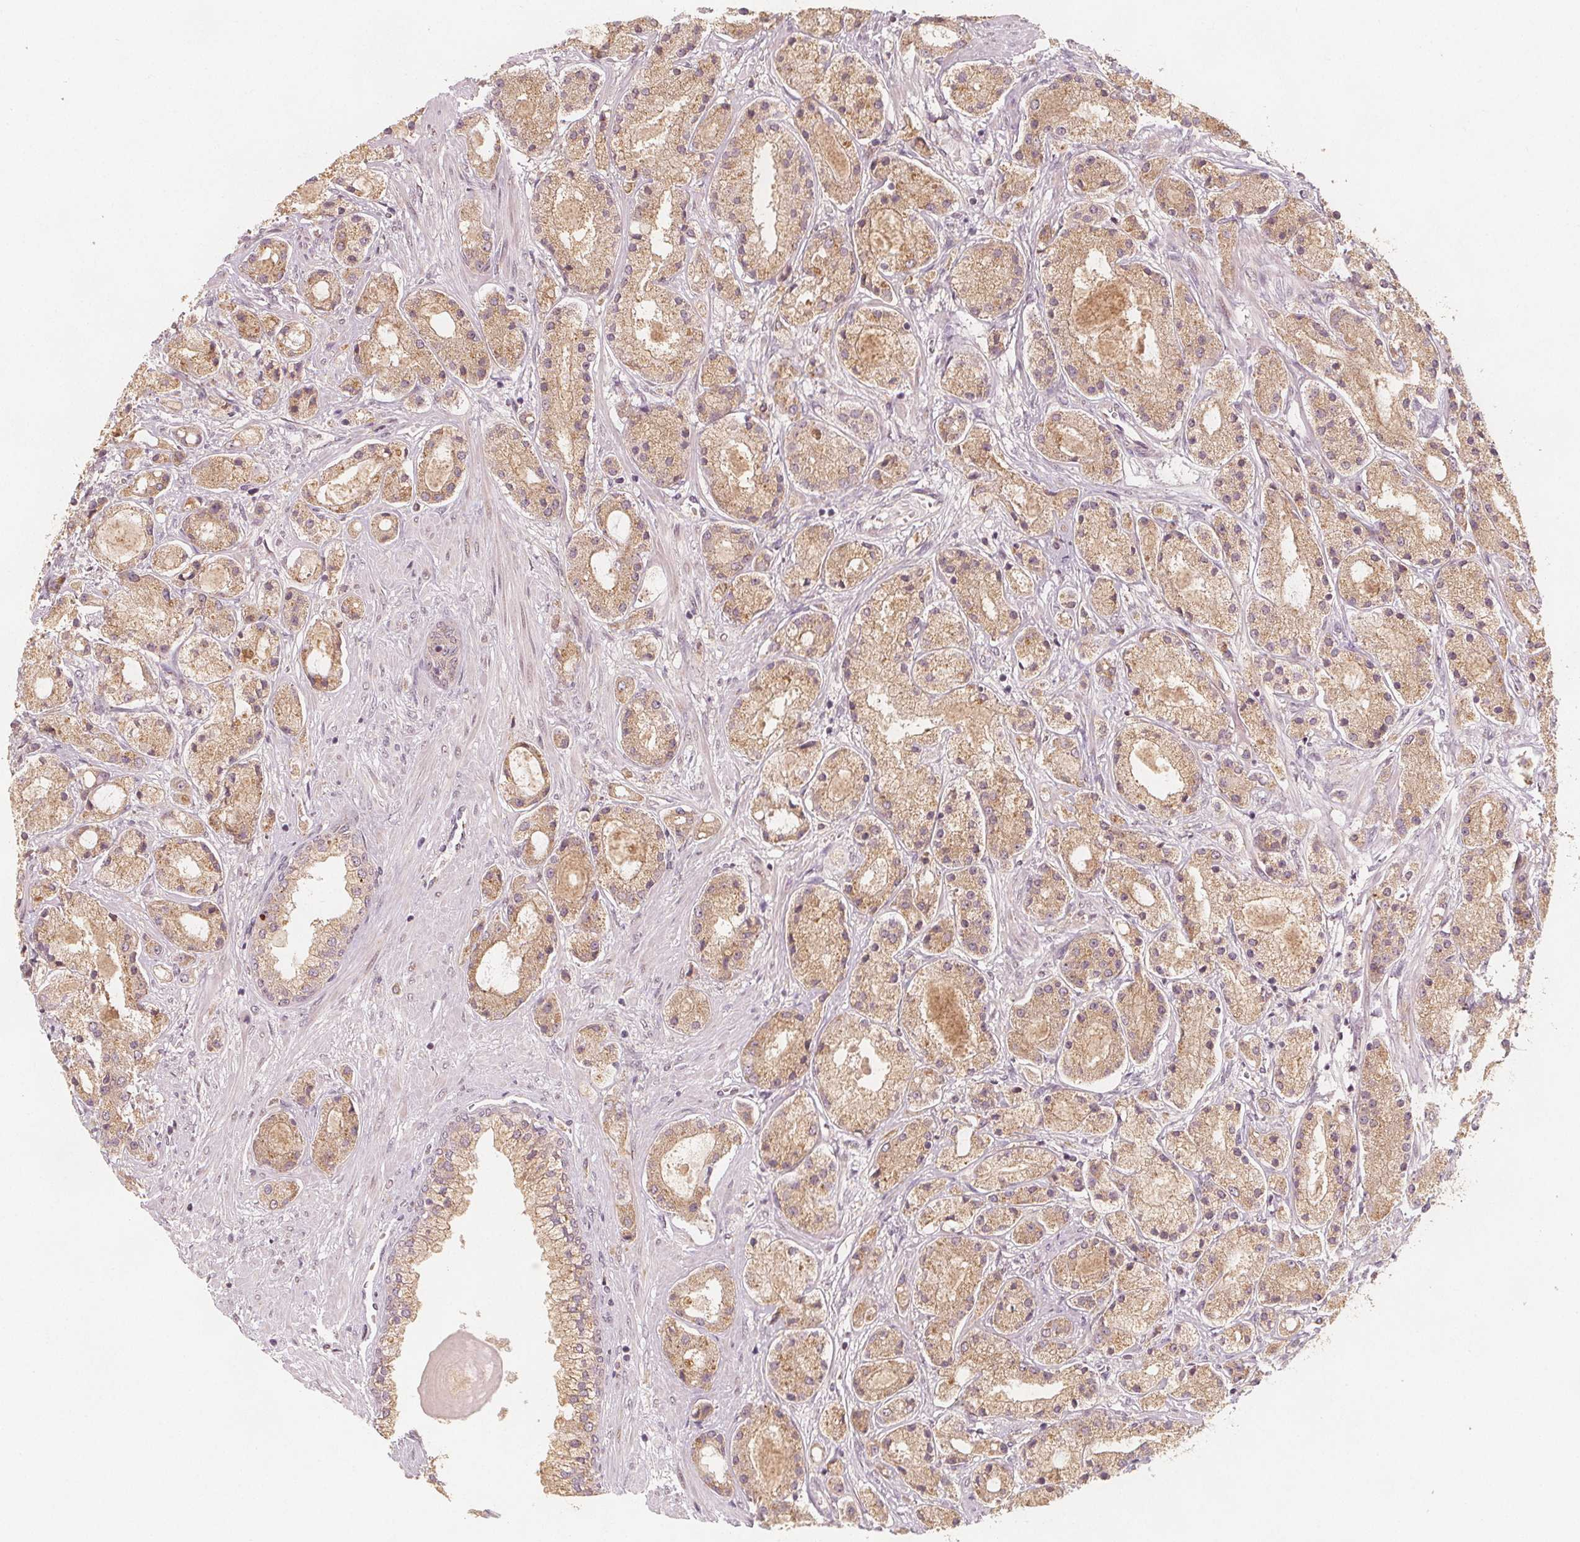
{"staining": {"intensity": "moderate", "quantity": ">75%", "location": "cytoplasmic/membranous"}, "tissue": "prostate cancer", "cell_type": "Tumor cells", "image_type": "cancer", "snomed": [{"axis": "morphology", "description": "Adenocarcinoma, High grade"}, {"axis": "topography", "description": "Prostate"}], "caption": "Immunohistochemistry of human prostate high-grade adenocarcinoma exhibits medium levels of moderate cytoplasmic/membranous expression in approximately >75% of tumor cells. Ihc stains the protein in brown and the nuclei are stained blue.", "gene": "NCSTN", "patient": {"sex": "male", "age": 67}}